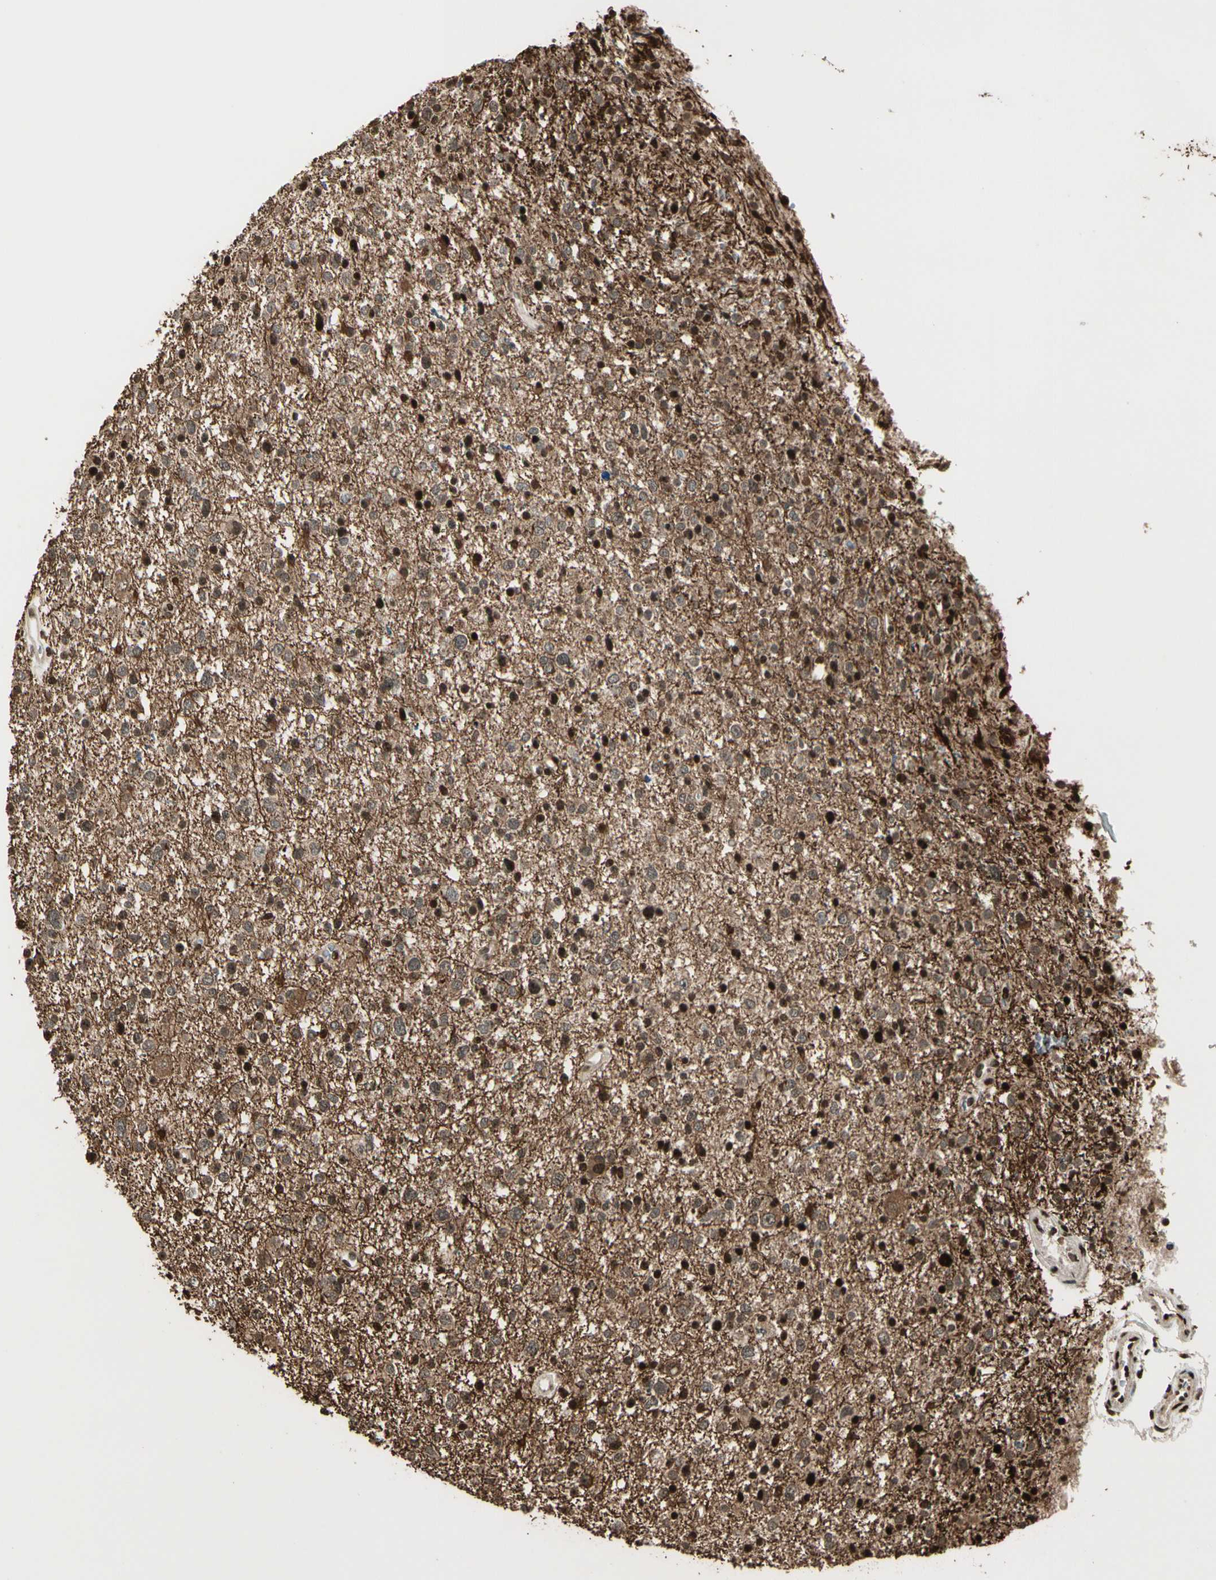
{"staining": {"intensity": "moderate", "quantity": ">75%", "location": "cytoplasmic/membranous,nuclear"}, "tissue": "glioma", "cell_type": "Tumor cells", "image_type": "cancer", "snomed": [{"axis": "morphology", "description": "Glioma, malignant, Low grade"}, {"axis": "topography", "description": "Brain"}], "caption": "DAB (3,3'-diaminobenzidine) immunohistochemical staining of human malignant glioma (low-grade) displays moderate cytoplasmic/membranous and nuclear protein staining in approximately >75% of tumor cells. (Stains: DAB in brown, nuclei in blue, Microscopy: brightfield microscopy at high magnification).", "gene": "TSHZ3", "patient": {"sex": "female", "age": 37}}